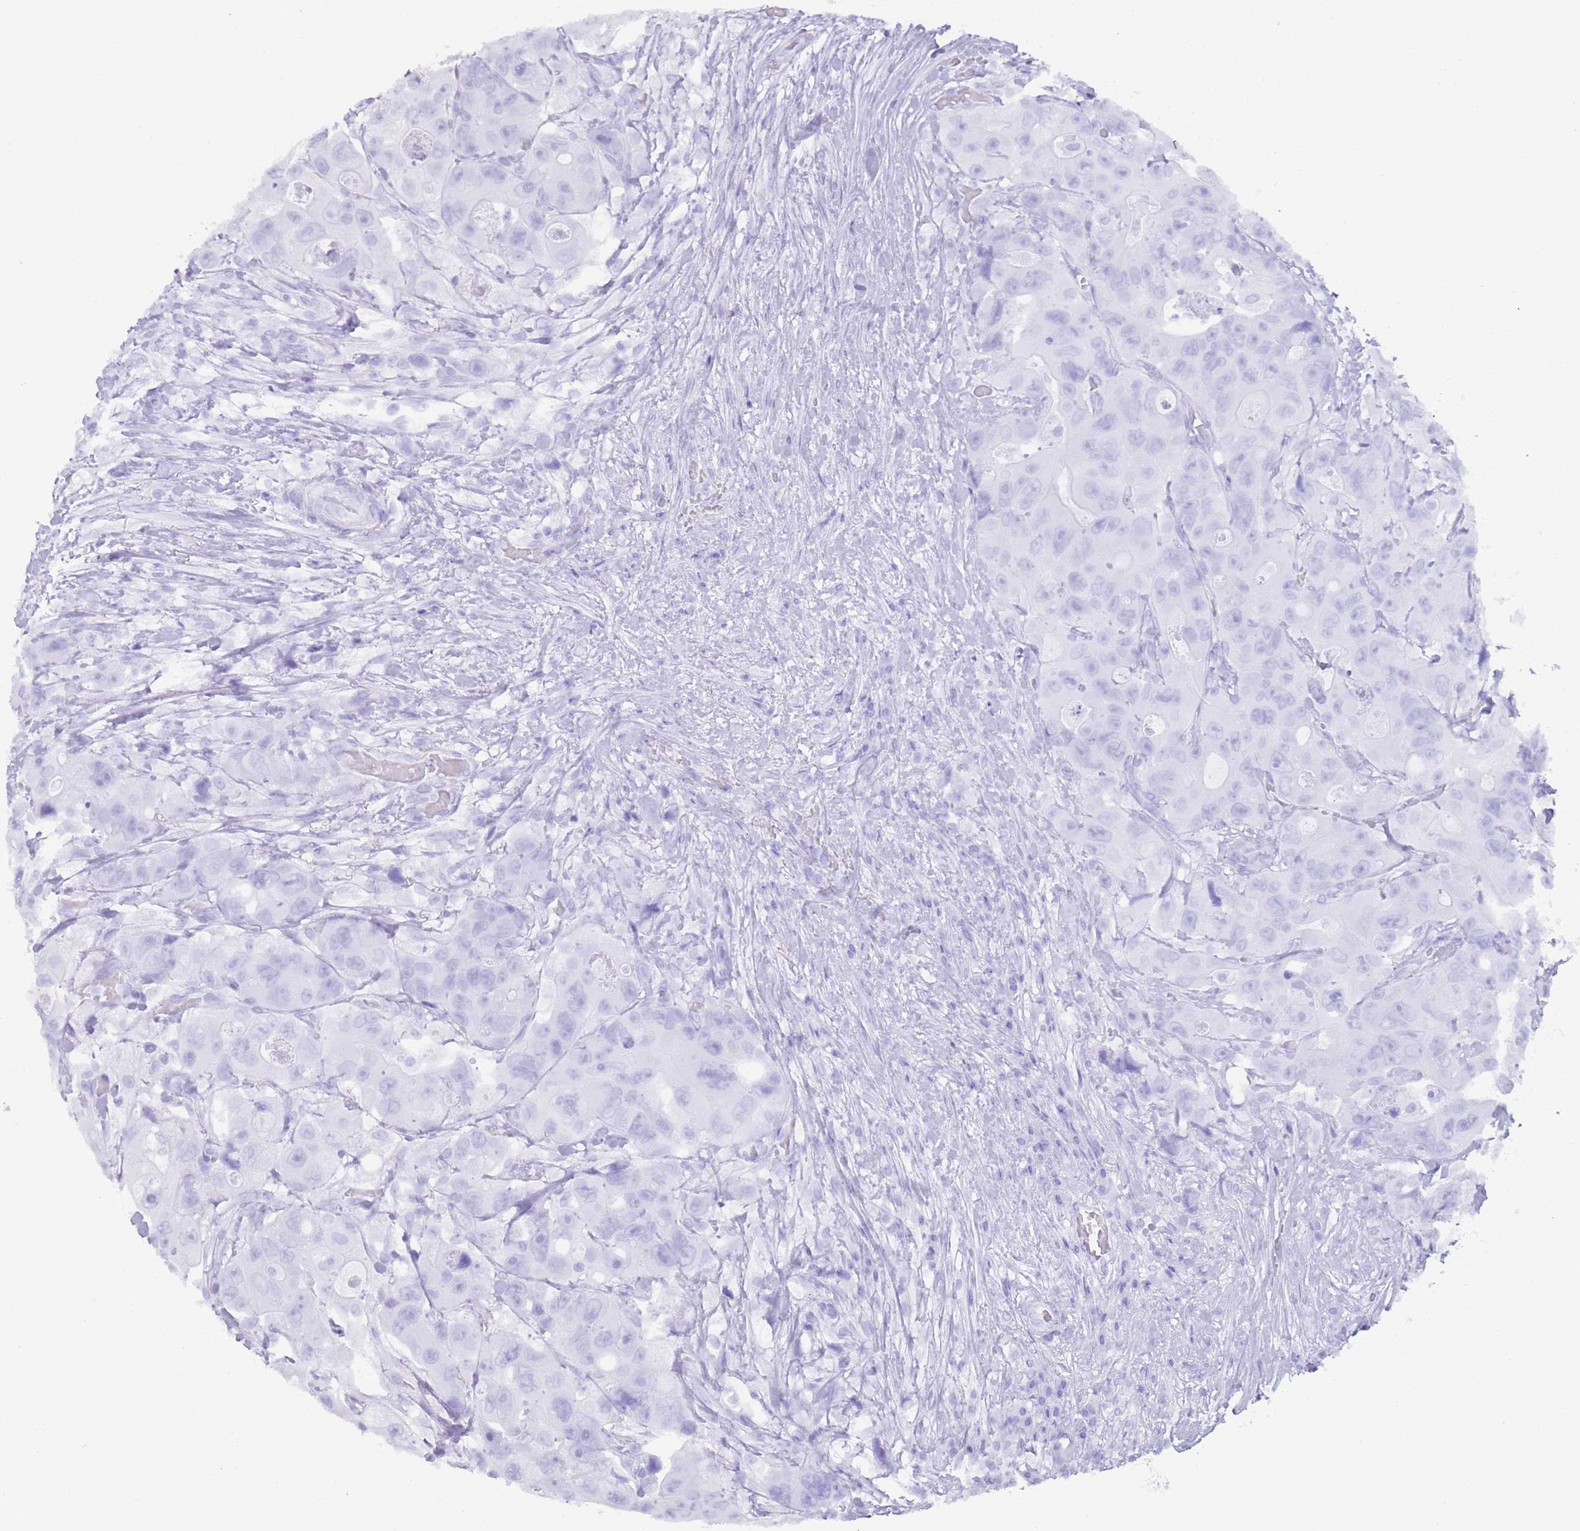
{"staining": {"intensity": "negative", "quantity": "none", "location": "none"}, "tissue": "colorectal cancer", "cell_type": "Tumor cells", "image_type": "cancer", "snomed": [{"axis": "morphology", "description": "Adenocarcinoma, NOS"}, {"axis": "topography", "description": "Colon"}], "caption": "Colorectal cancer (adenocarcinoma) was stained to show a protein in brown. There is no significant expression in tumor cells.", "gene": "MYADML2", "patient": {"sex": "female", "age": 46}}